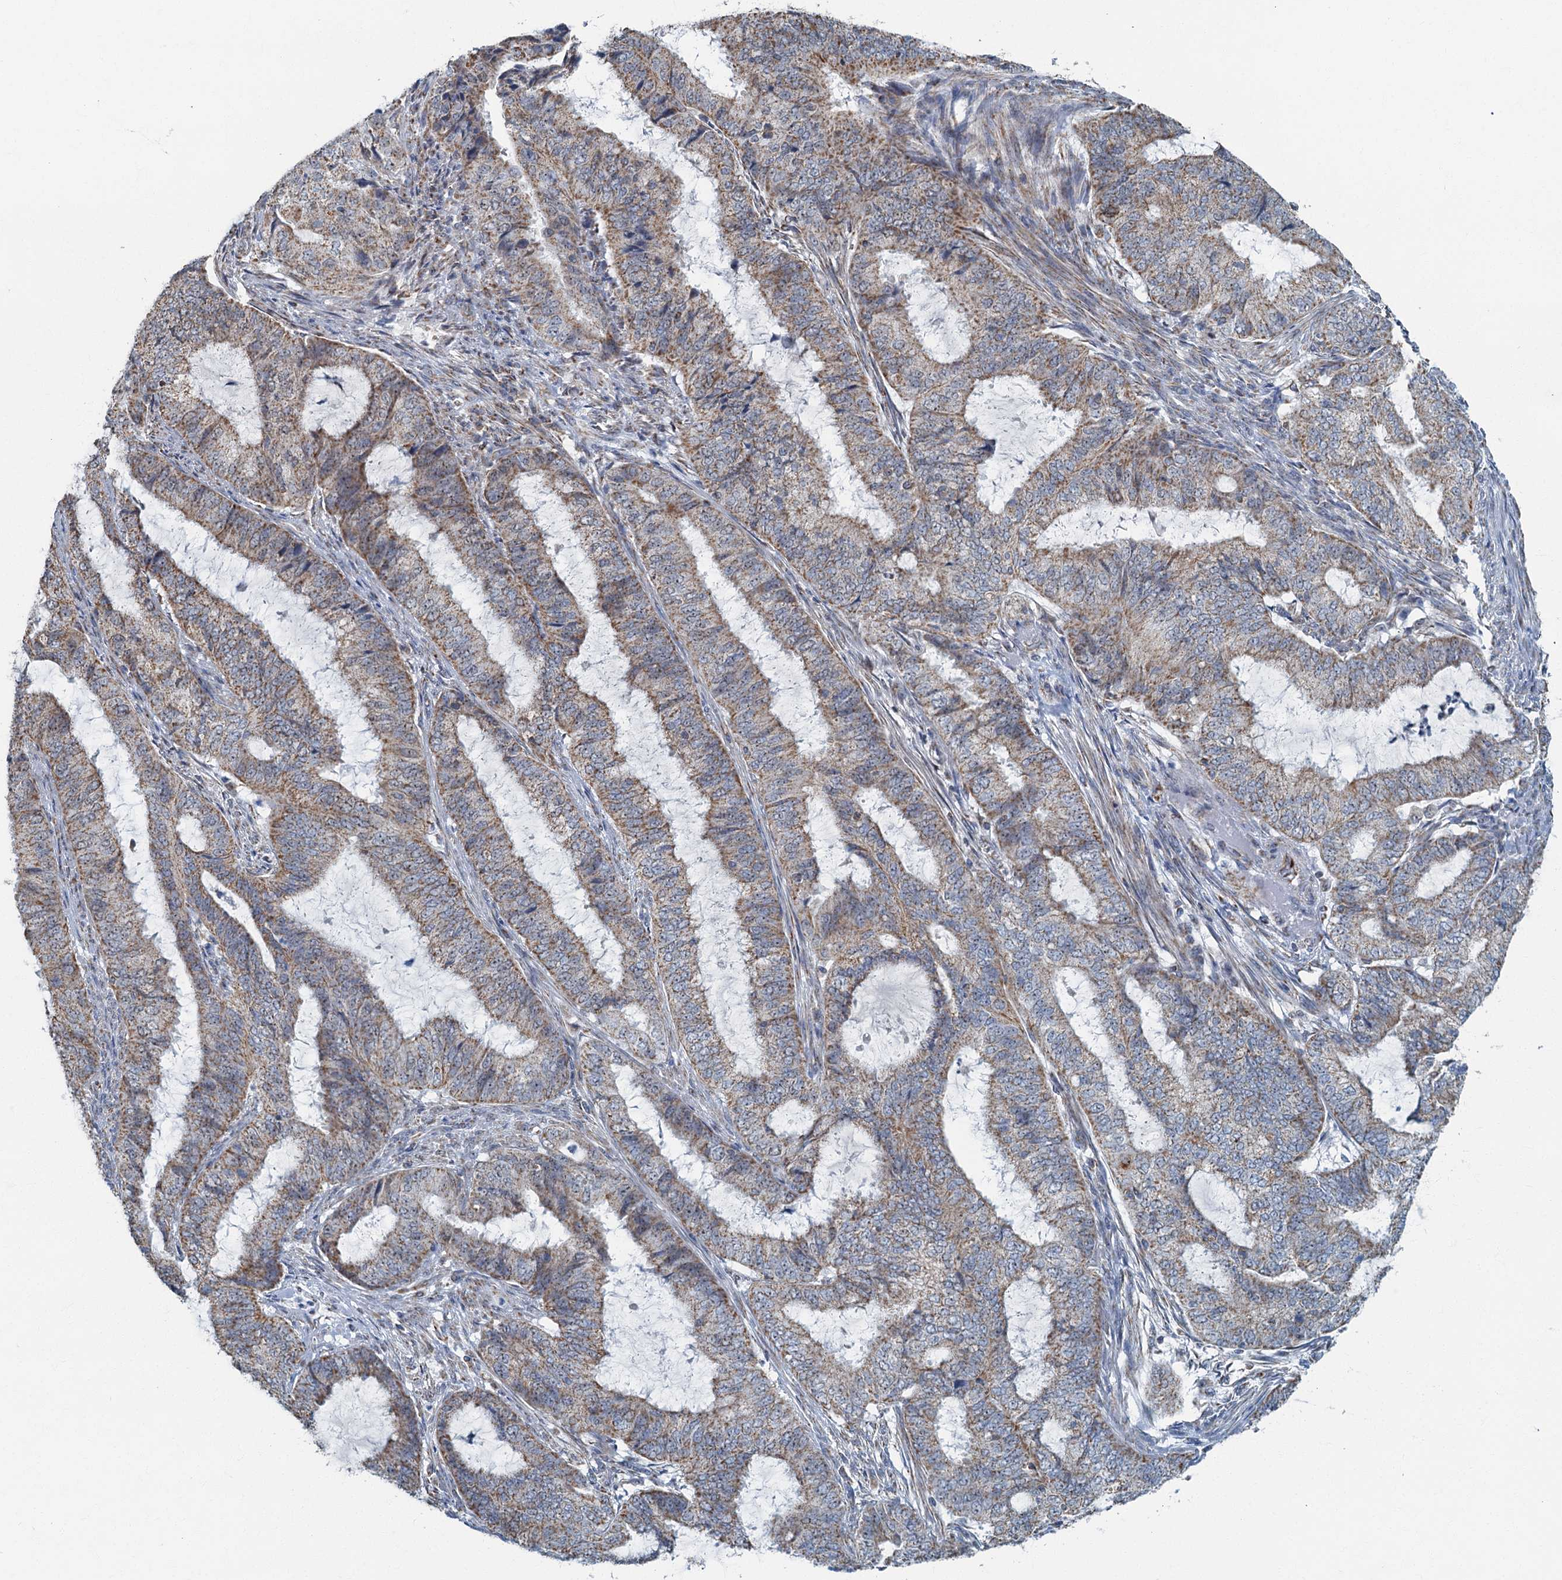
{"staining": {"intensity": "weak", "quantity": ">75%", "location": "cytoplasmic/membranous"}, "tissue": "endometrial cancer", "cell_type": "Tumor cells", "image_type": "cancer", "snomed": [{"axis": "morphology", "description": "Adenocarcinoma, NOS"}, {"axis": "topography", "description": "Endometrium"}], "caption": "IHC histopathology image of human adenocarcinoma (endometrial) stained for a protein (brown), which displays low levels of weak cytoplasmic/membranous positivity in about >75% of tumor cells.", "gene": "RAD9B", "patient": {"sex": "female", "age": 51}}